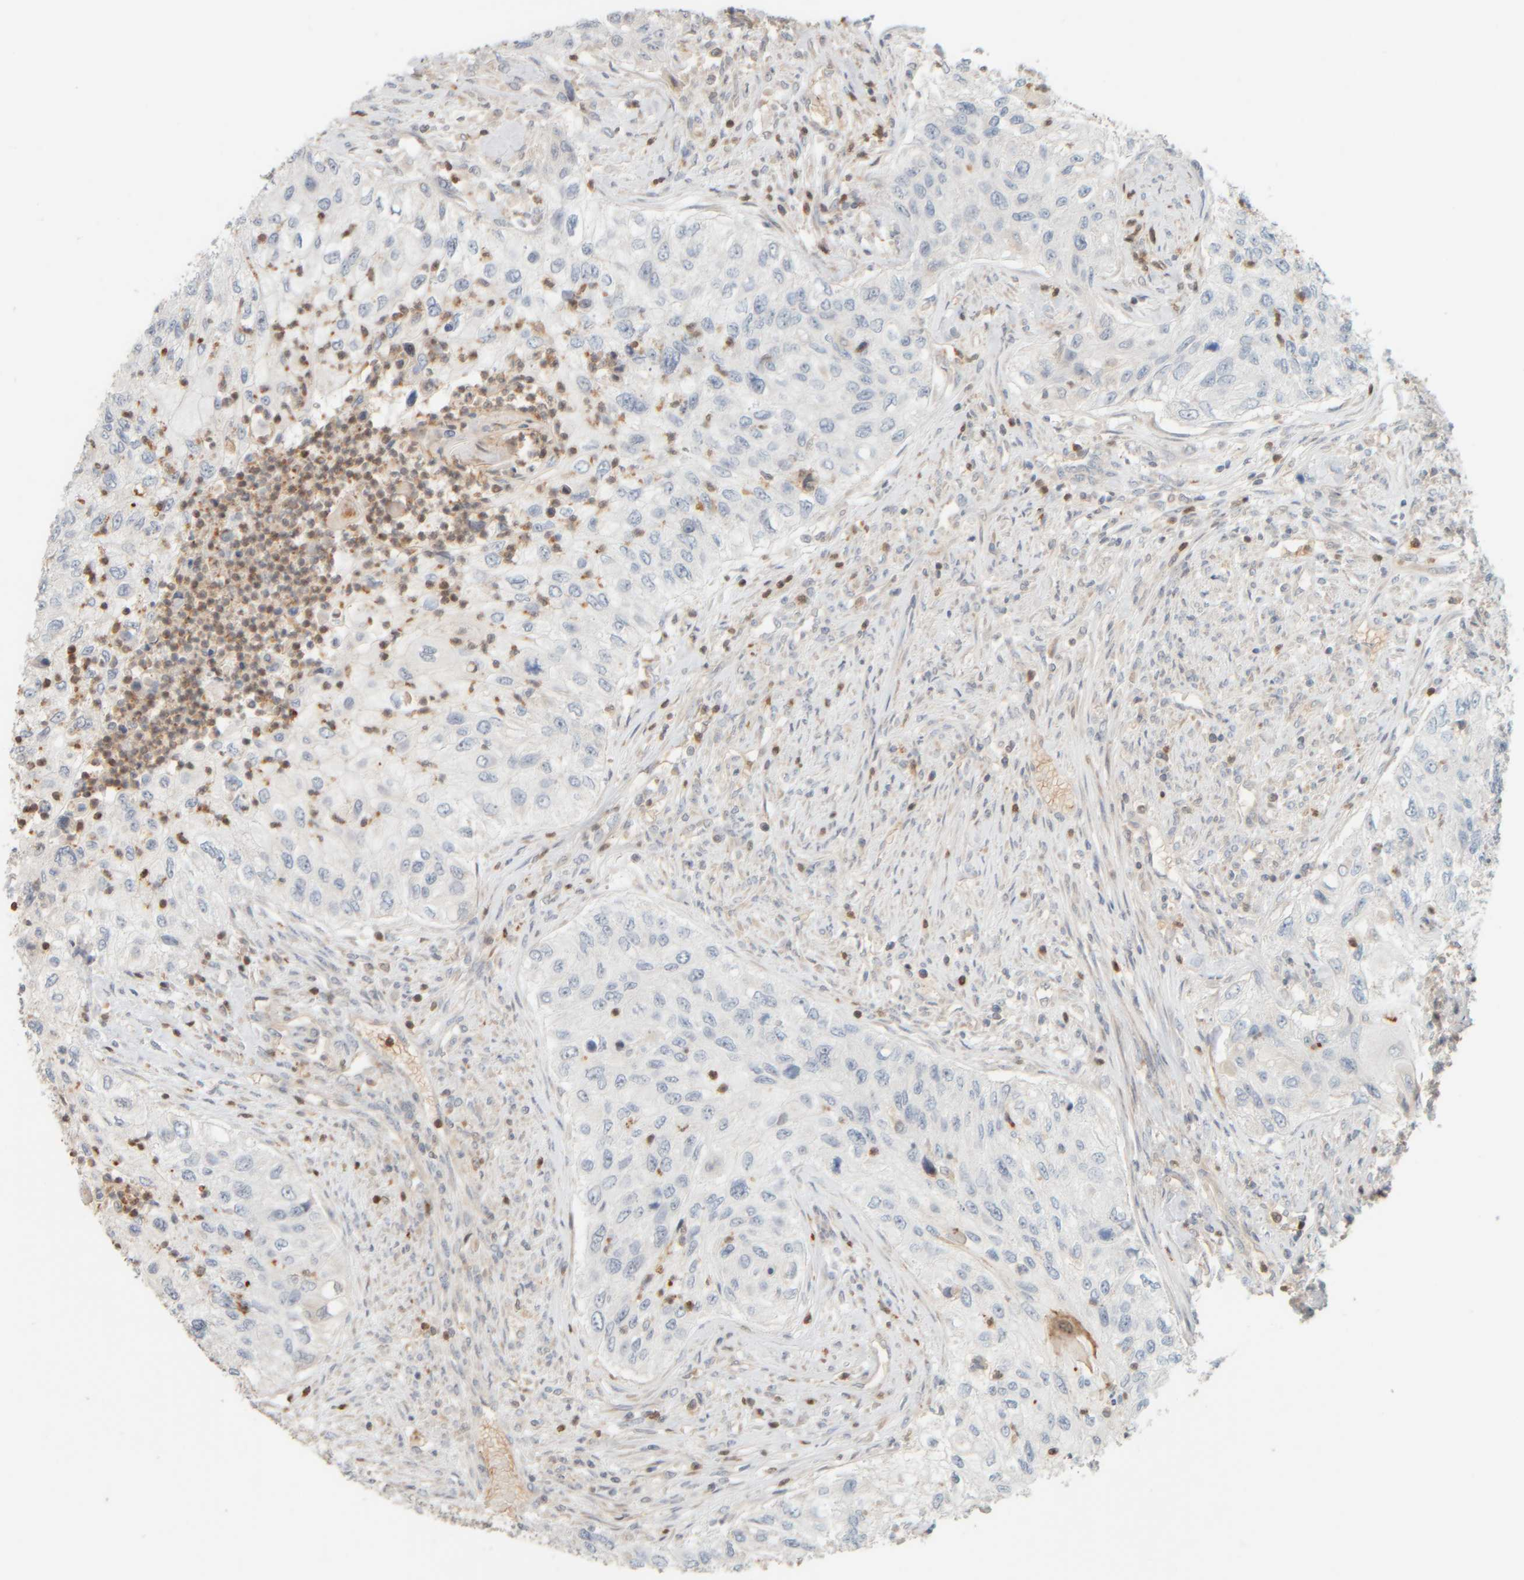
{"staining": {"intensity": "negative", "quantity": "none", "location": "none"}, "tissue": "urothelial cancer", "cell_type": "Tumor cells", "image_type": "cancer", "snomed": [{"axis": "morphology", "description": "Urothelial carcinoma, High grade"}, {"axis": "topography", "description": "Urinary bladder"}], "caption": "High power microscopy image of an immunohistochemistry histopathology image of high-grade urothelial carcinoma, revealing no significant expression in tumor cells.", "gene": "PTGES3L-AARSD1", "patient": {"sex": "female", "age": 60}}